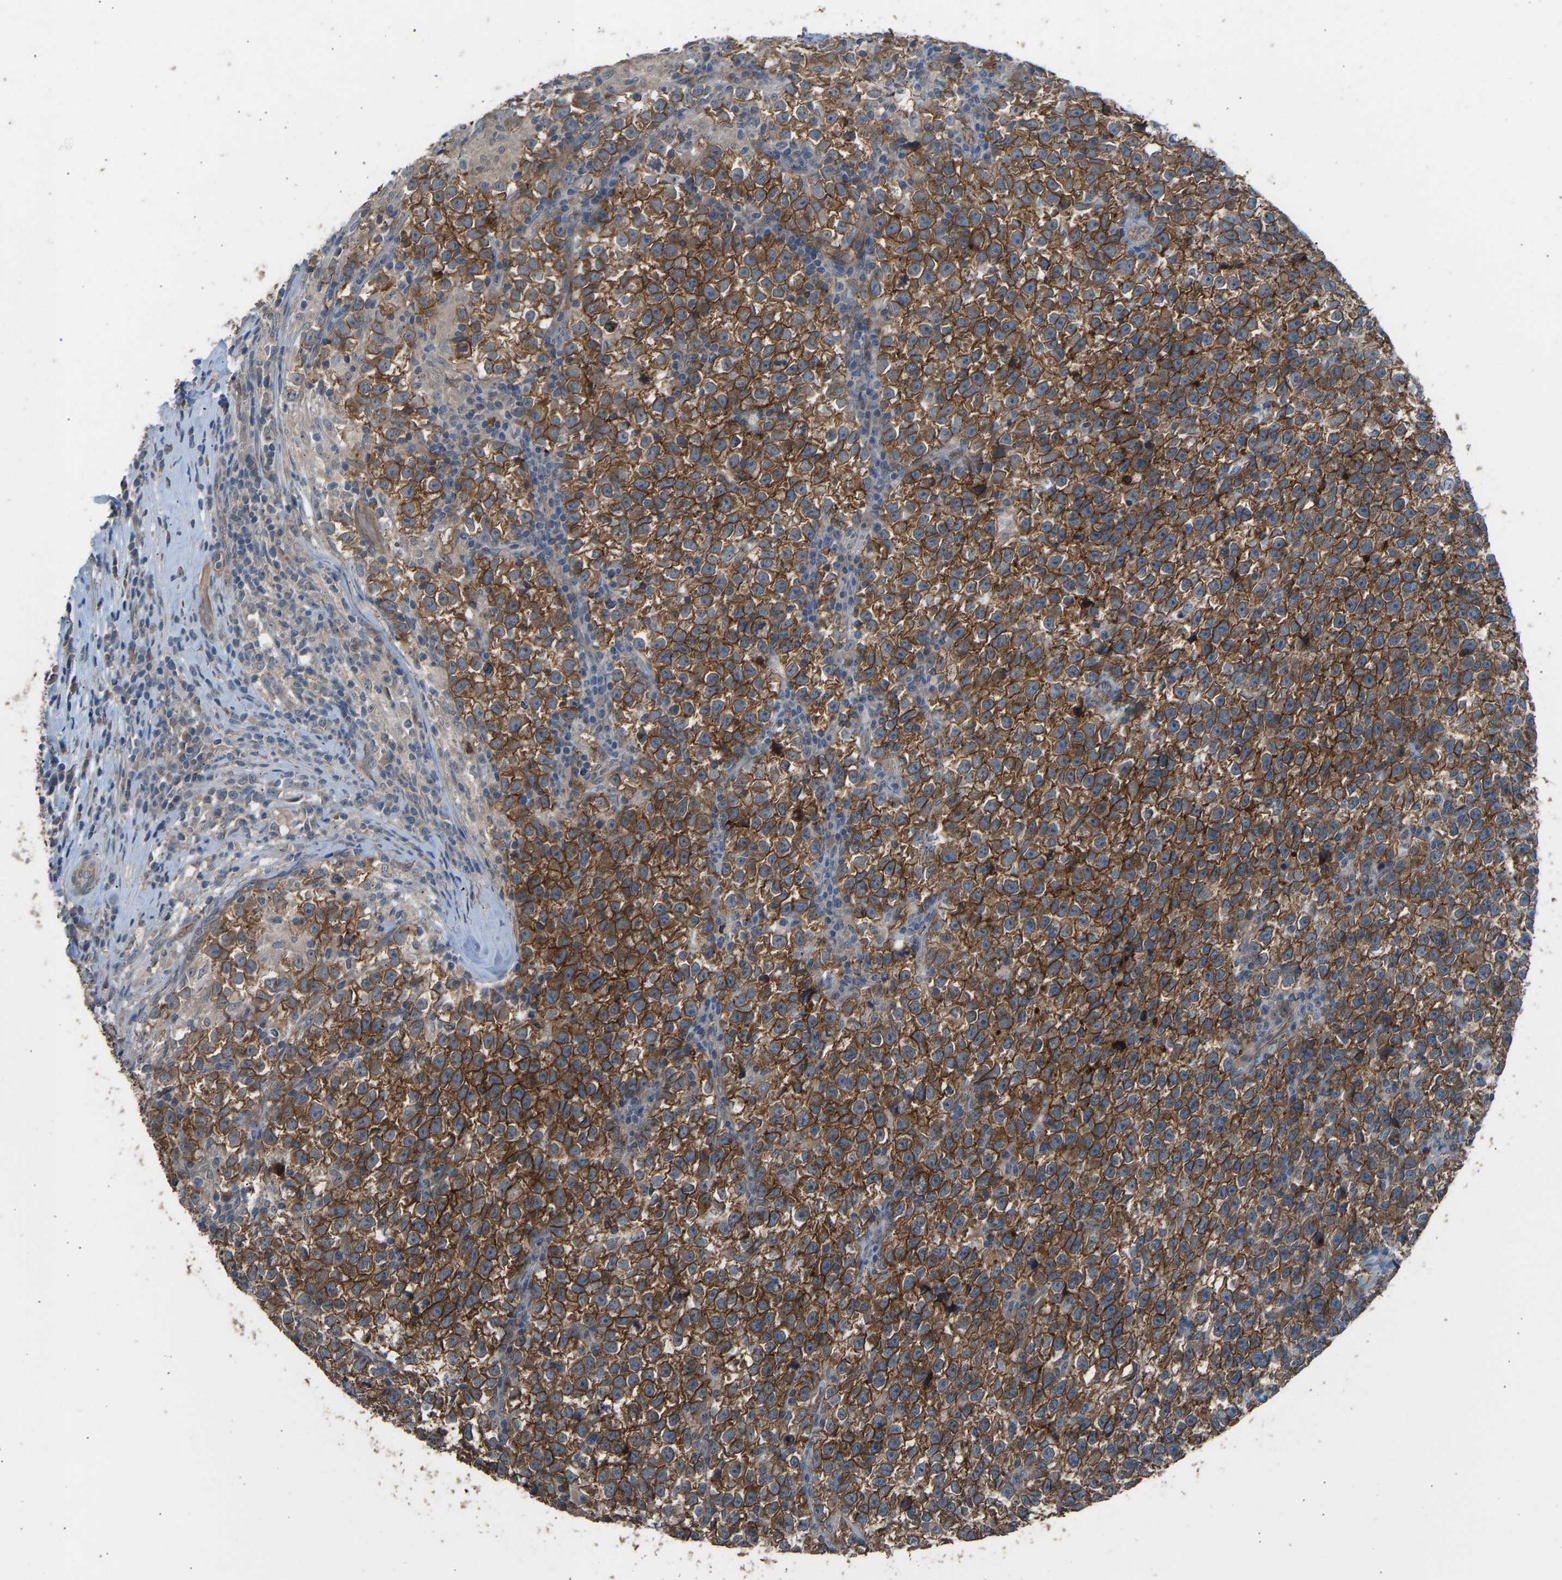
{"staining": {"intensity": "strong", "quantity": ">75%", "location": "cytoplasmic/membranous"}, "tissue": "testis cancer", "cell_type": "Tumor cells", "image_type": "cancer", "snomed": [{"axis": "morphology", "description": "Normal tissue, NOS"}, {"axis": "morphology", "description": "Seminoma, NOS"}, {"axis": "topography", "description": "Testis"}], "caption": "Immunohistochemistry histopathology image of testis cancer (seminoma) stained for a protein (brown), which demonstrates high levels of strong cytoplasmic/membranous staining in approximately >75% of tumor cells.", "gene": "SLC43A1", "patient": {"sex": "male", "age": 43}}